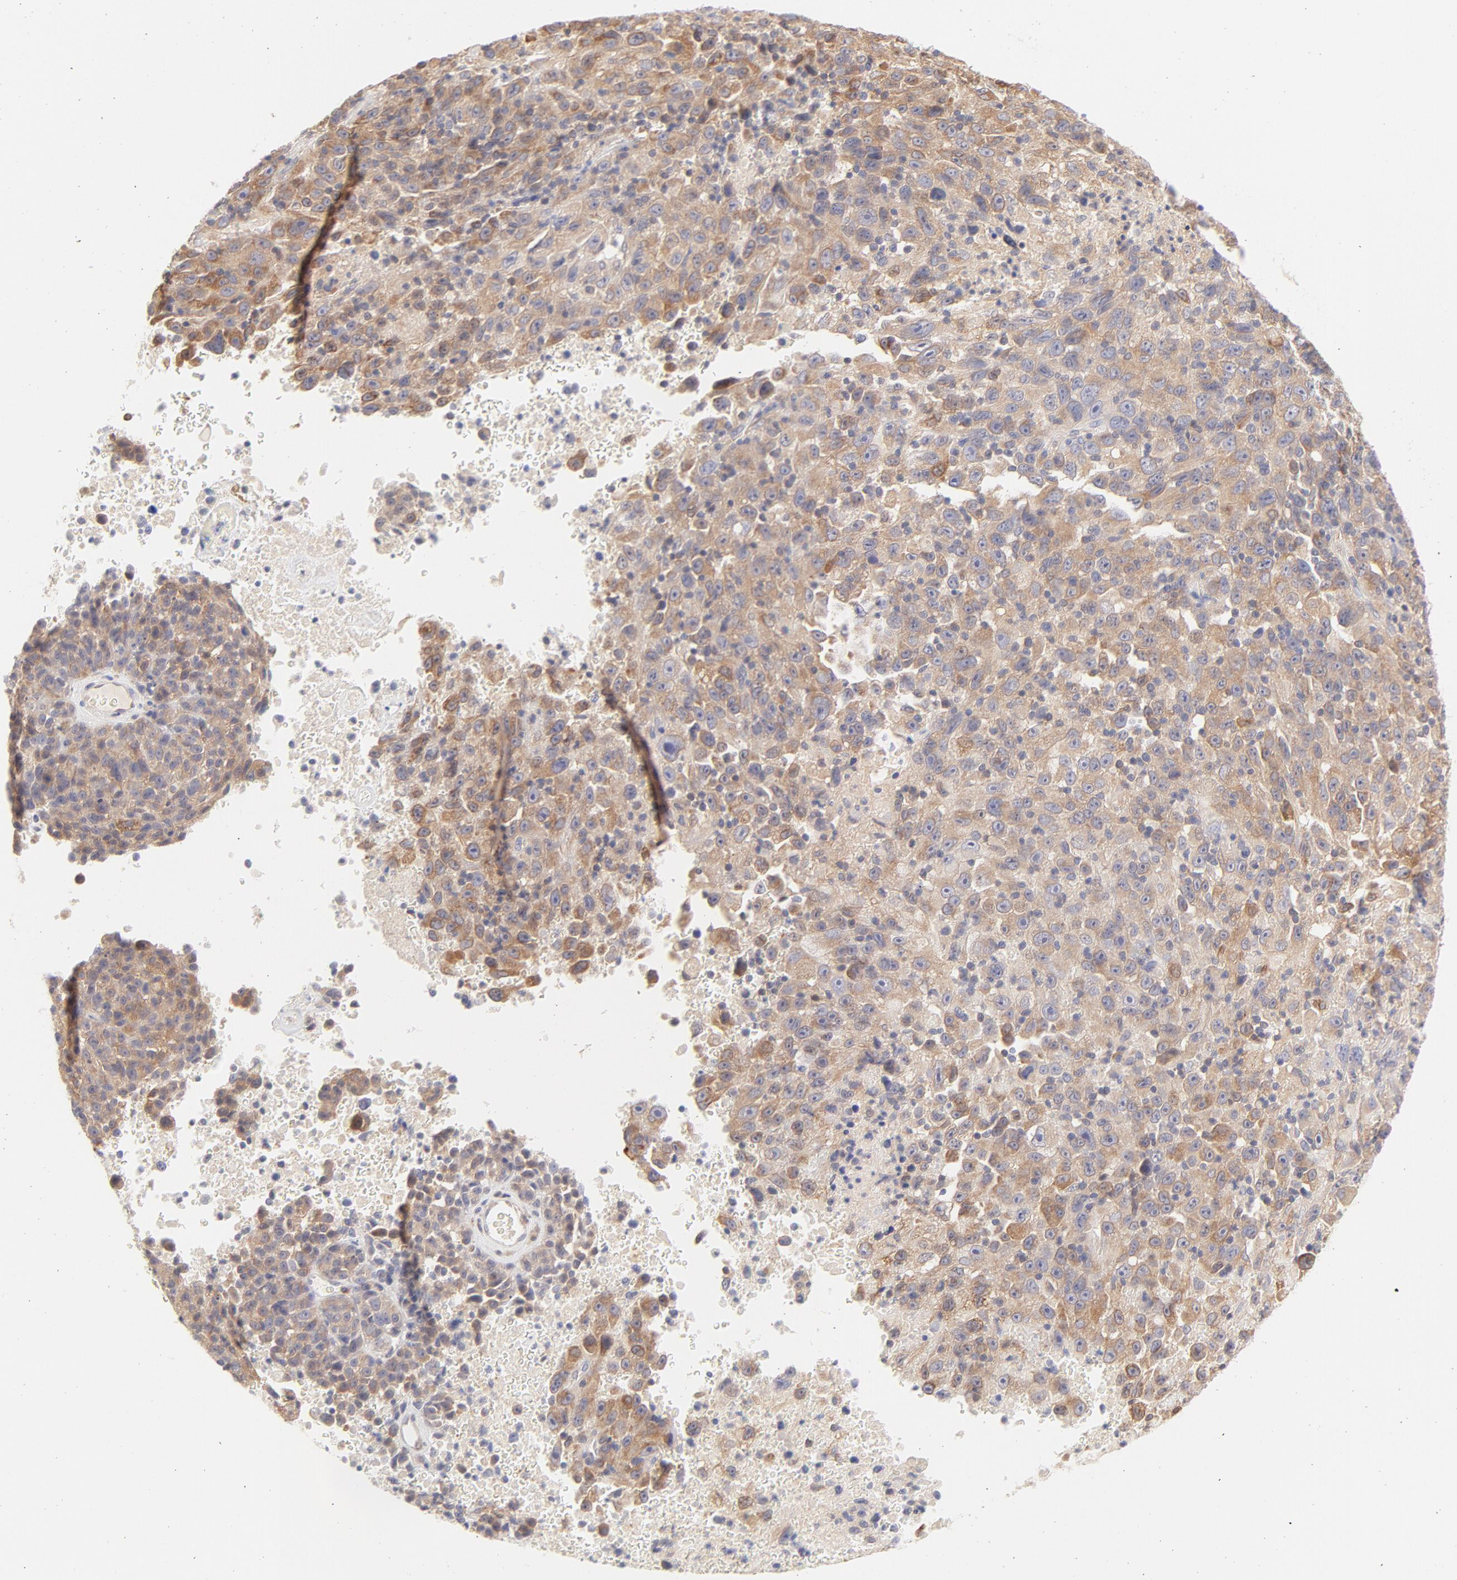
{"staining": {"intensity": "moderate", "quantity": ">75%", "location": "cytoplasmic/membranous"}, "tissue": "melanoma", "cell_type": "Tumor cells", "image_type": "cancer", "snomed": [{"axis": "morphology", "description": "Malignant melanoma, Metastatic site"}, {"axis": "topography", "description": "Cerebral cortex"}], "caption": "Melanoma stained with a protein marker shows moderate staining in tumor cells.", "gene": "RPS6KA1", "patient": {"sex": "female", "age": 52}}